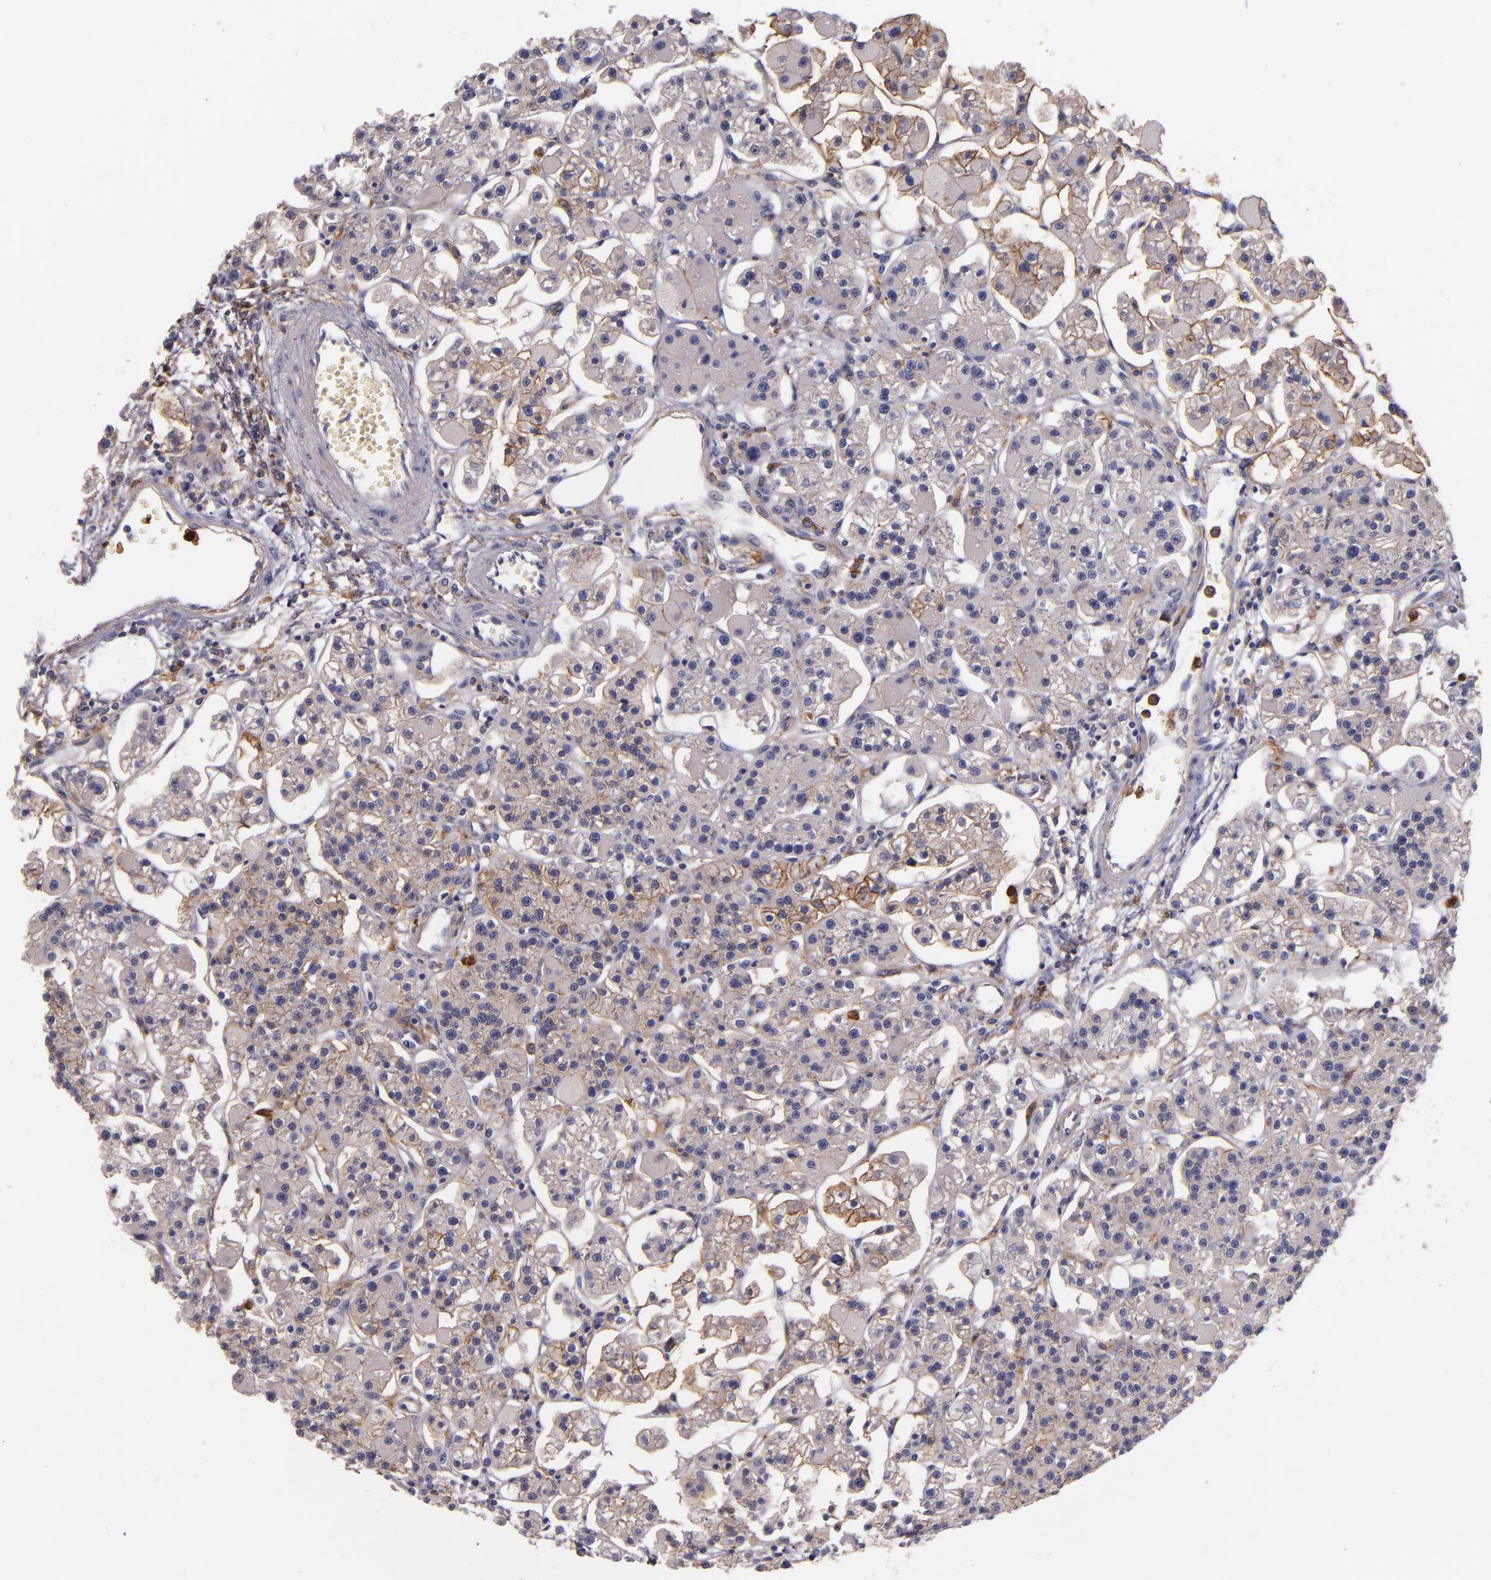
{"staining": {"intensity": "moderate", "quantity": "25%-75%", "location": "cytoplasmic/membranous"}, "tissue": "parathyroid gland", "cell_type": "Glandular cells", "image_type": "normal", "snomed": [{"axis": "morphology", "description": "Normal tissue, NOS"}, {"axis": "topography", "description": "Parathyroid gland"}], "caption": "The histopathology image demonstrates a brown stain indicating the presence of a protein in the cytoplasmic/membranous of glandular cells in parathyroid gland. The protein is shown in brown color, while the nuclei are stained blue.", "gene": "C5AR1", "patient": {"sex": "female", "age": 58}}